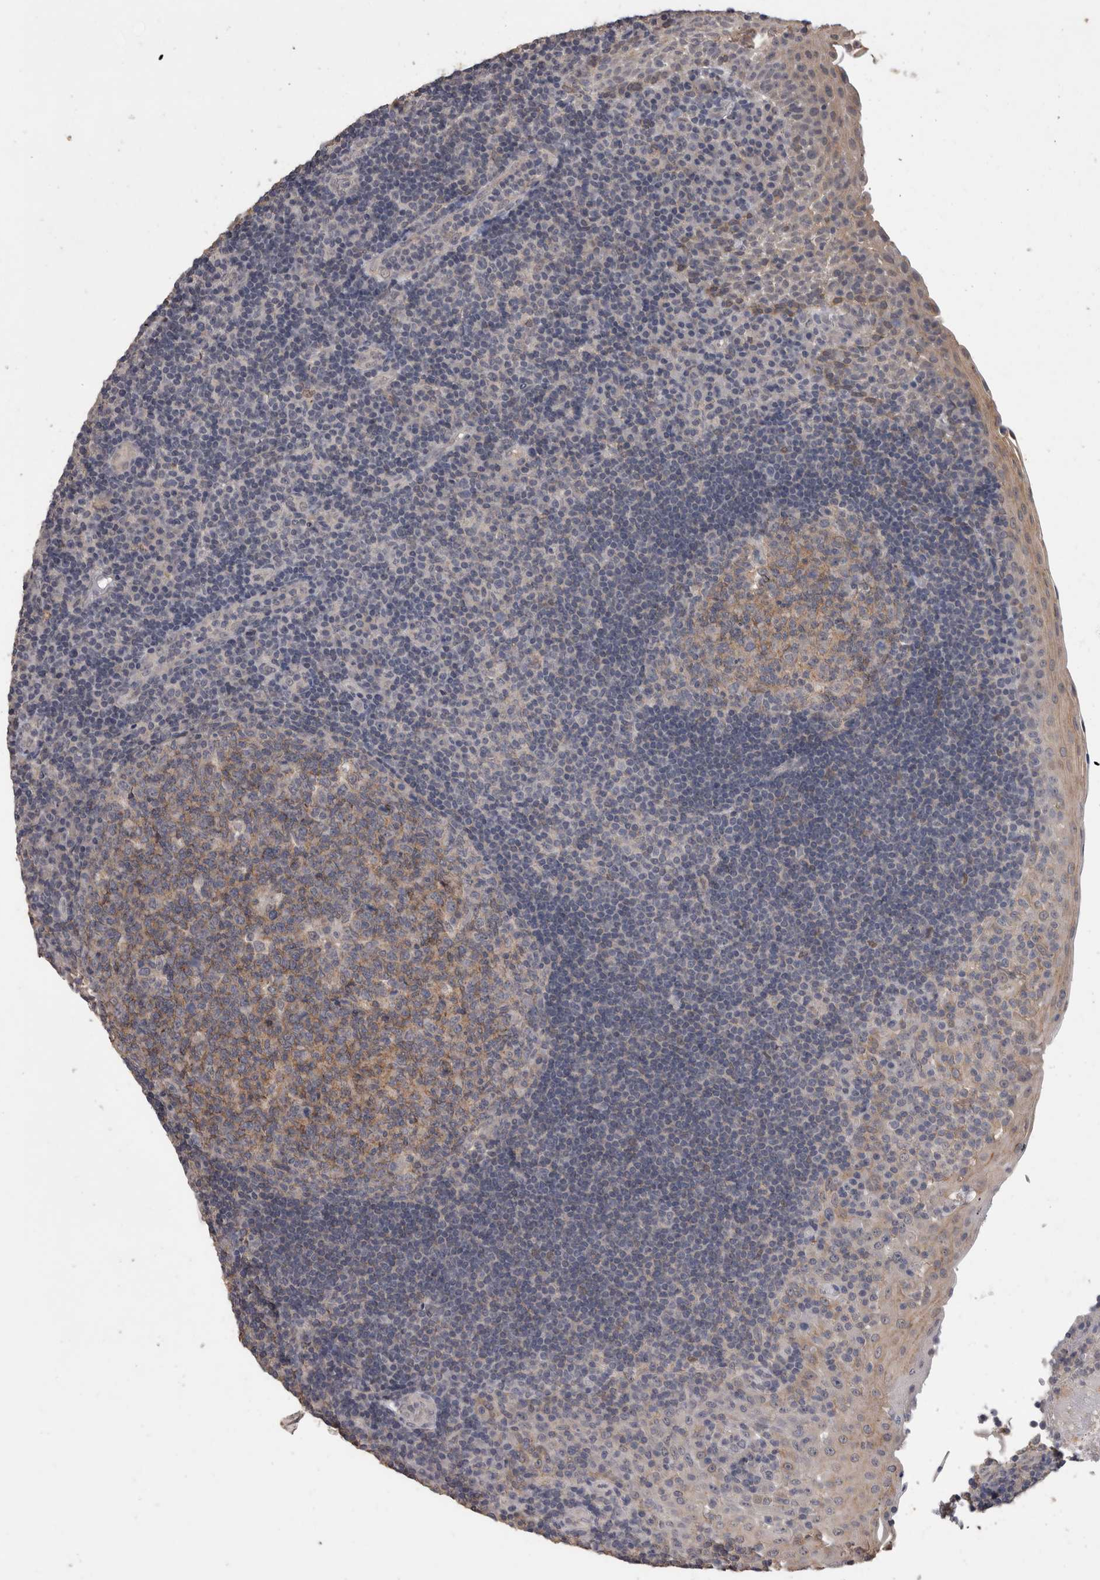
{"staining": {"intensity": "weak", "quantity": ">75%", "location": "cytoplasmic/membranous"}, "tissue": "tonsil", "cell_type": "Germinal center cells", "image_type": "normal", "snomed": [{"axis": "morphology", "description": "Normal tissue, NOS"}, {"axis": "topography", "description": "Tonsil"}], "caption": "Protein staining shows weak cytoplasmic/membranous positivity in approximately >75% of germinal center cells in normal tonsil. The staining was performed using DAB (3,3'-diaminobenzidine) to visualize the protein expression in brown, while the nuclei were stained in blue with hematoxylin (Magnification: 20x).", "gene": "FHOD3", "patient": {"sex": "female", "age": 40}}